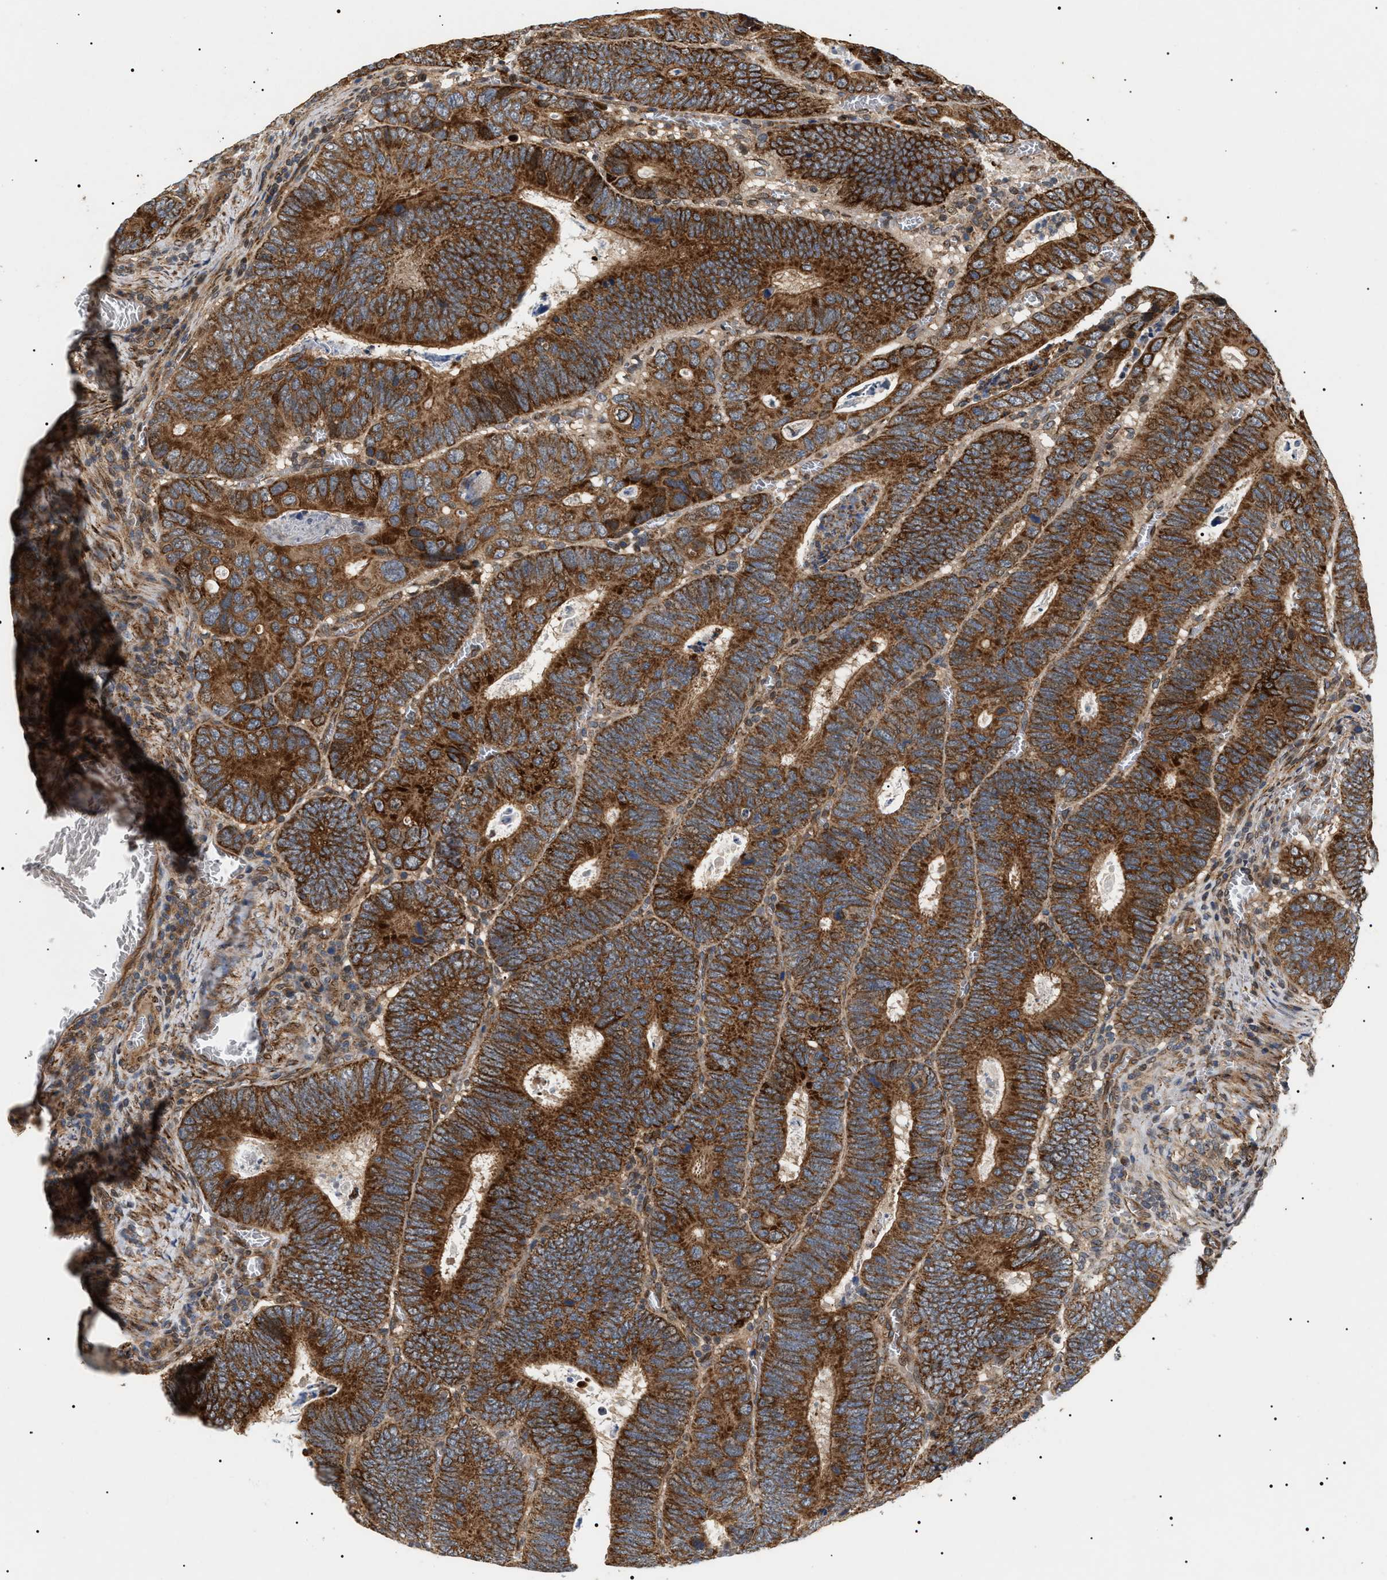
{"staining": {"intensity": "strong", "quantity": ">75%", "location": "cytoplasmic/membranous"}, "tissue": "colorectal cancer", "cell_type": "Tumor cells", "image_type": "cancer", "snomed": [{"axis": "morphology", "description": "Inflammation, NOS"}, {"axis": "morphology", "description": "Adenocarcinoma, NOS"}, {"axis": "topography", "description": "Colon"}], "caption": "IHC of colorectal cancer displays high levels of strong cytoplasmic/membranous staining in approximately >75% of tumor cells.", "gene": "ZBTB26", "patient": {"sex": "male", "age": 72}}